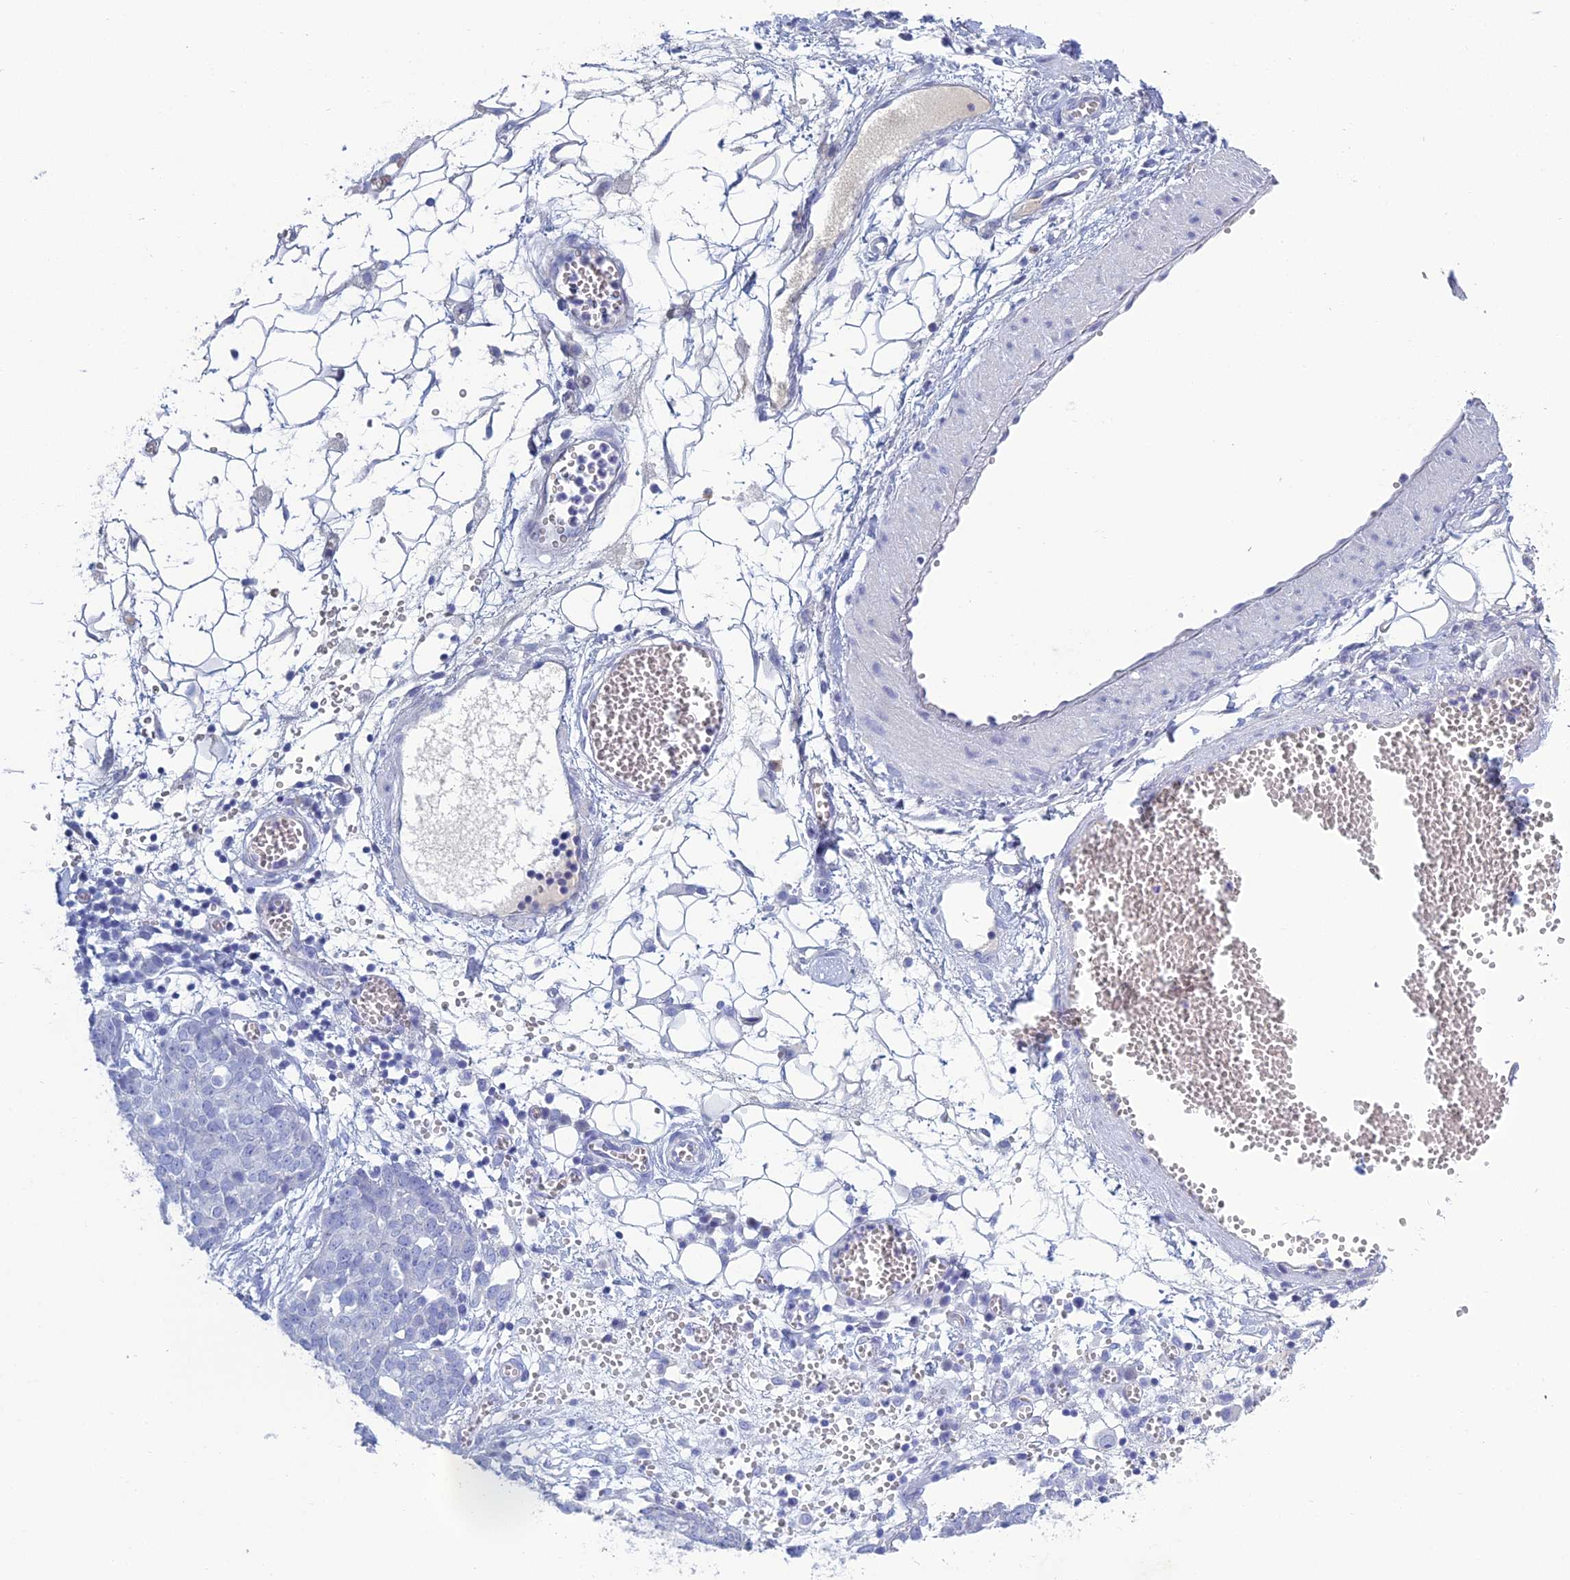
{"staining": {"intensity": "negative", "quantity": "none", "location": "none"}, "tissue": "ovarian cancer", "cell_type": "Tumor cells", "image_type": "cancer", "snomed": [{"axis": "morphology", "description": "Cystadenocarcinoma, serous, NOS"}, {"axis": "topography", "description": "Soft tissue"}, {"axis": "topography", "description": "Ovary"}], "caption": "The immunohistochemistry image has no significant positivity in tumor cells of ovarian cancer (serous cystadenocarcinoma) tissue. (Immunohistochemistry, brightfield microscopy, high magnification).", "gene": "MUC13", "patient": {"sex": "female", "age": 57}}